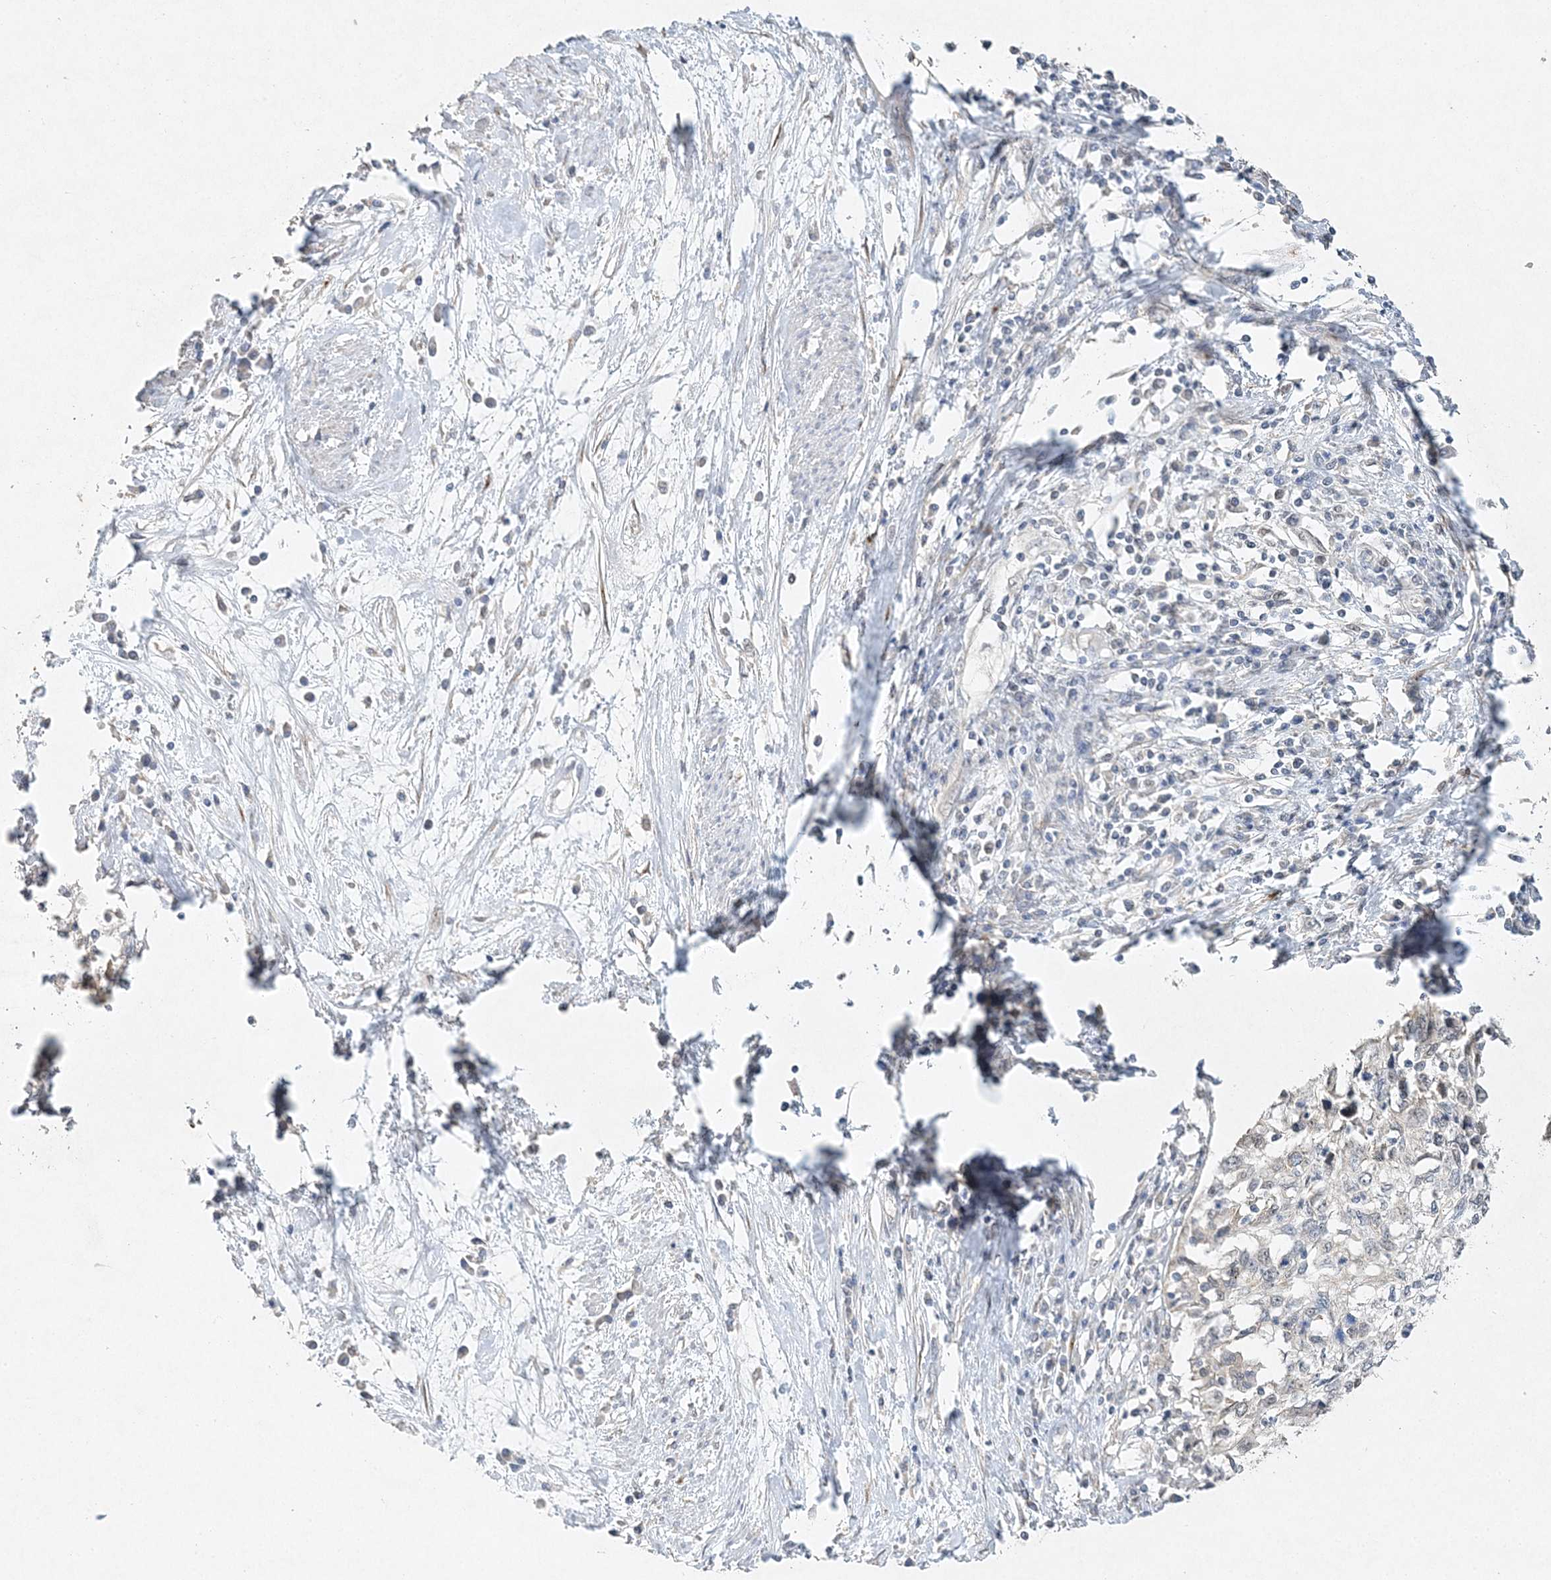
{"staining": {"intensity": "negative", "quantity": "none", "location": "none"}, "tissue": "cervical cancer", "cell_type": "Tumor cells", "image_type": "cancer", "snomed": [{"axis": "morphology", "description": "Squamous cell carcinoma, NOS"}, {"axis": "topography", "description": "Cervix"}], "caption": "DAB immunohistochemical staining of human cervical cancer demonstrates no significant positivity in tumor cells.", "gene": "MAT2B", "patient": {"sex": "female", "age": 57}}